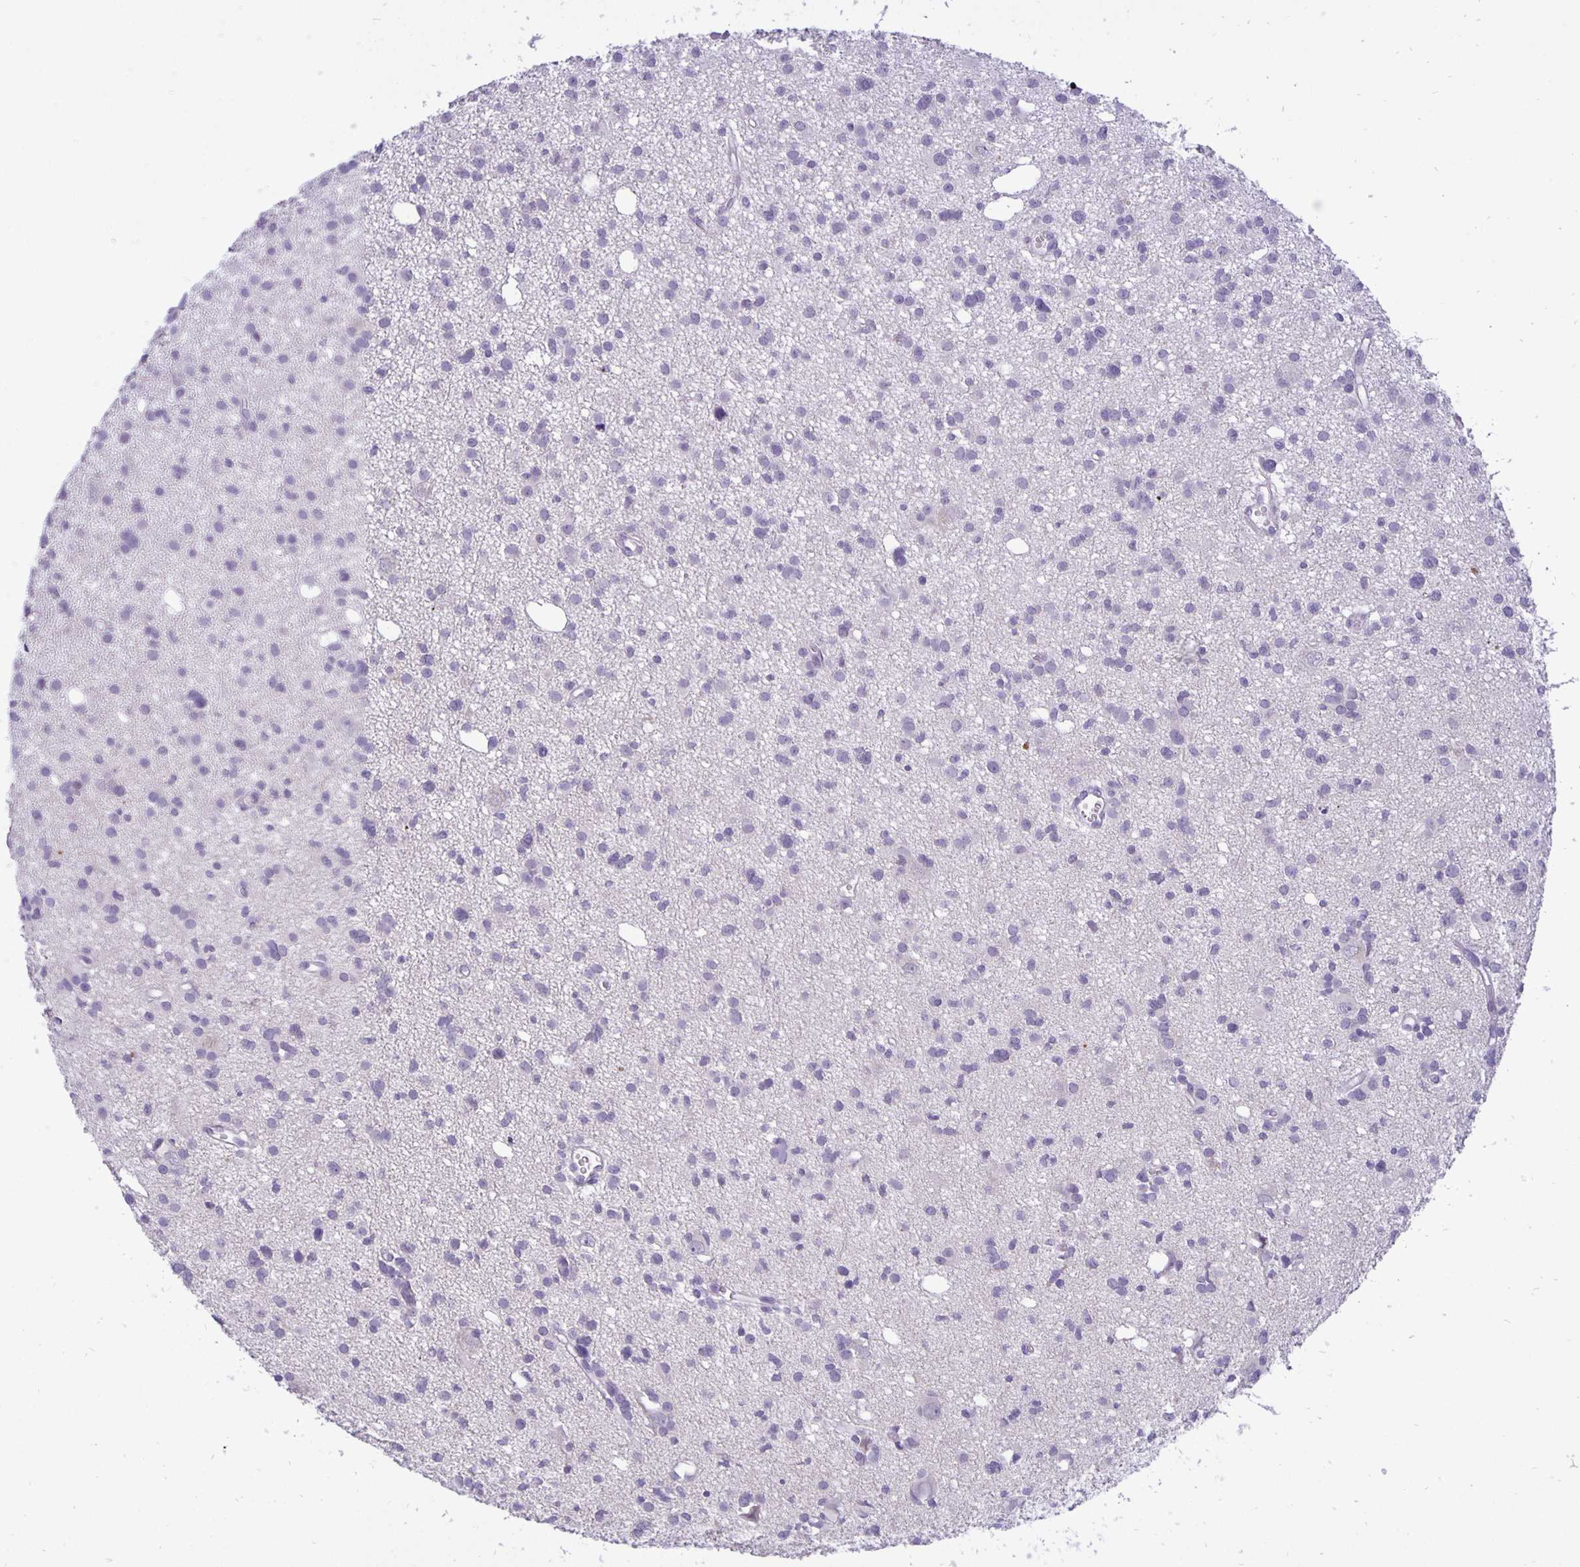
{"staining": {"intensity": "negative", "quantity": "none", "location": "none"}, "tissue": "glioma", "cell_type": "Tumor cells", "image_type": "cancer", "snomed": [{"axis": "morphology", "description": "Glioma, malignant, High grade"}, {"axis": "topography", "description": "Brain"}], "caption": "Immunohistochemical staining of glioma shows no significant staining in tumor cells.", "gene": "ERBB2", "patient": {"sex": "male", "age": 23}}